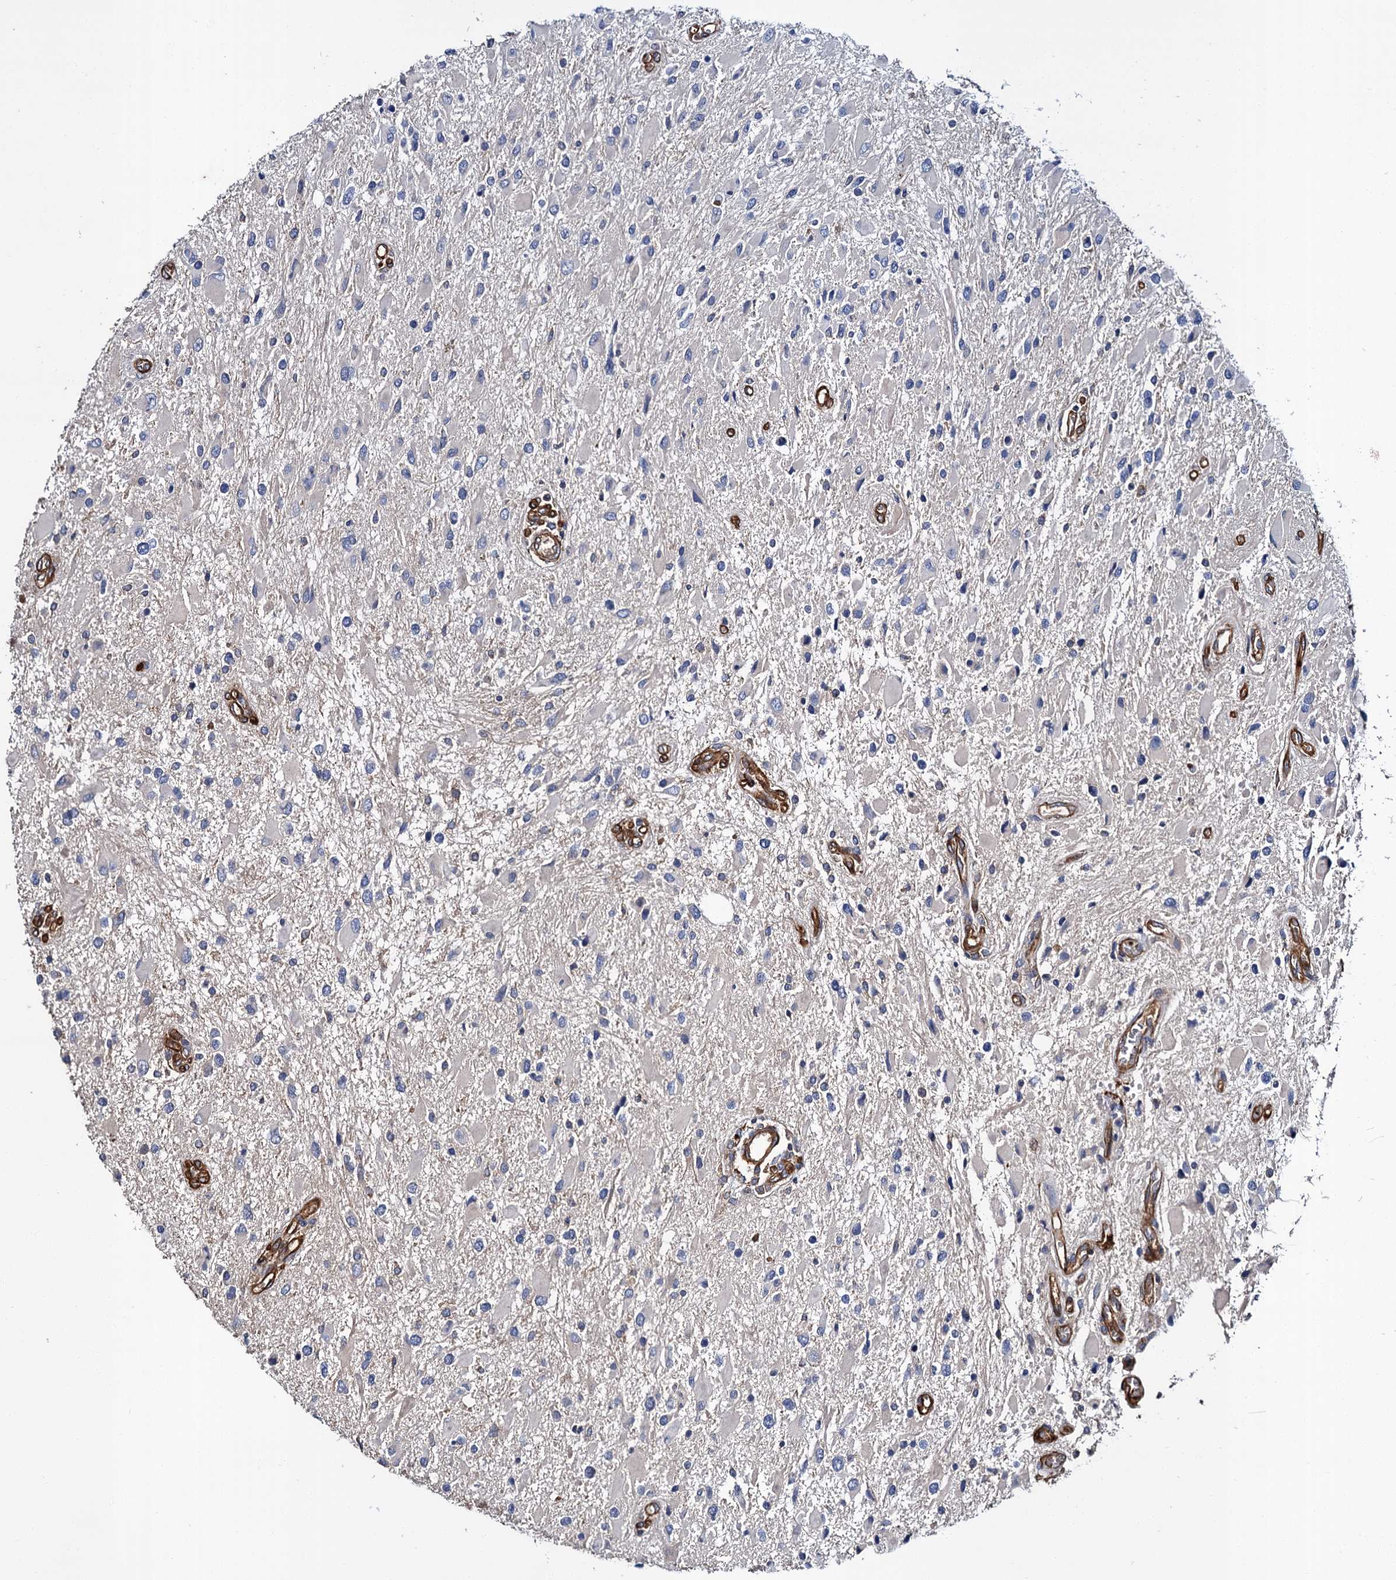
{"staining": {"intensity": "negative", "quantity": "none", "location": "none"}, "tissue": "glioma", "cell_type": "Tumor cells", "image_type": "cancer", "snomed": [{"axis": "morphology", "description": "Glioma, malignant, High grade"}, {"axis": "topography", "description": "Brain"}], "caption": "An immunohistochemistry photomicrograph of glioma is shown. There is no staining in tumor cells of glioma. (Brightfield microscopy of DAB immunohistochemistry (IHC) at high magnification).", "gene": "CACNA1C", "patient": {"sex": "male", "age": 53}}